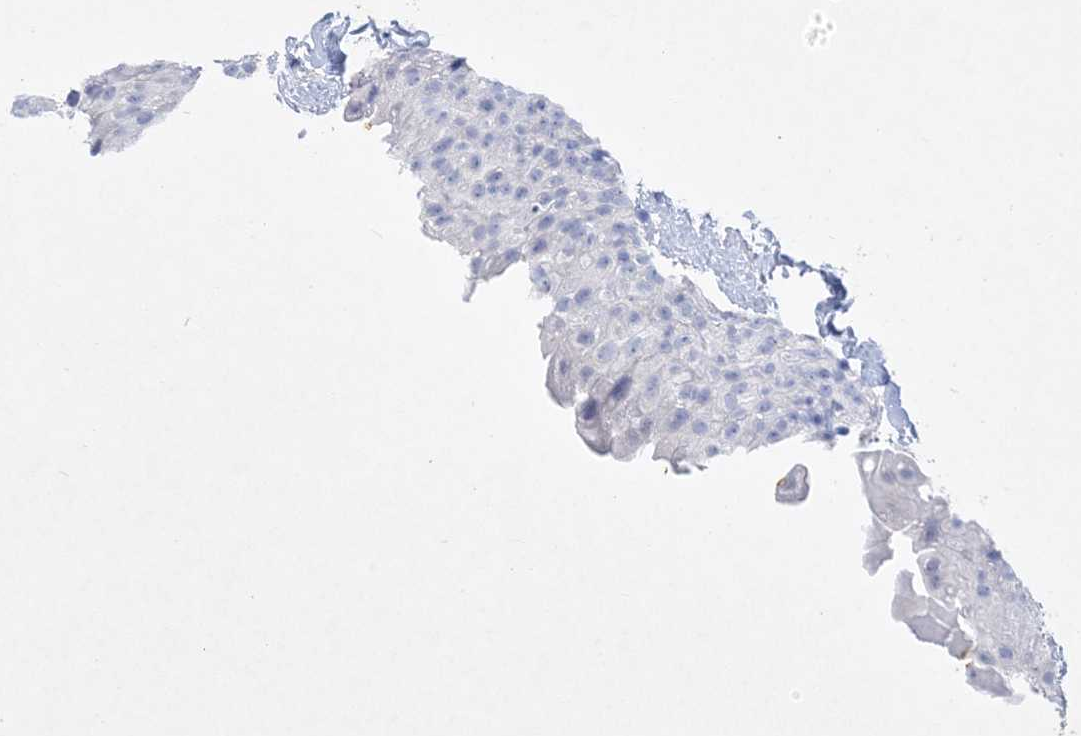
{"staining": {"intensity": "negative", "quantity": "none", "location": "none"}, "tissue": "urinary bladder", "cell_type": "Urothelial cells", "image_type": "normal", "snomed": [{"axis": "morphology", "description": "Normal tissue, NOS"}, {"axis": "topography", "description": "Urinary bladder"}], "caption": "Urothelial cells show no significant protein staining in unremarkable urinary bladder.", "gene": "COPS8", "patient": {"sex": "female", "age": 27}}